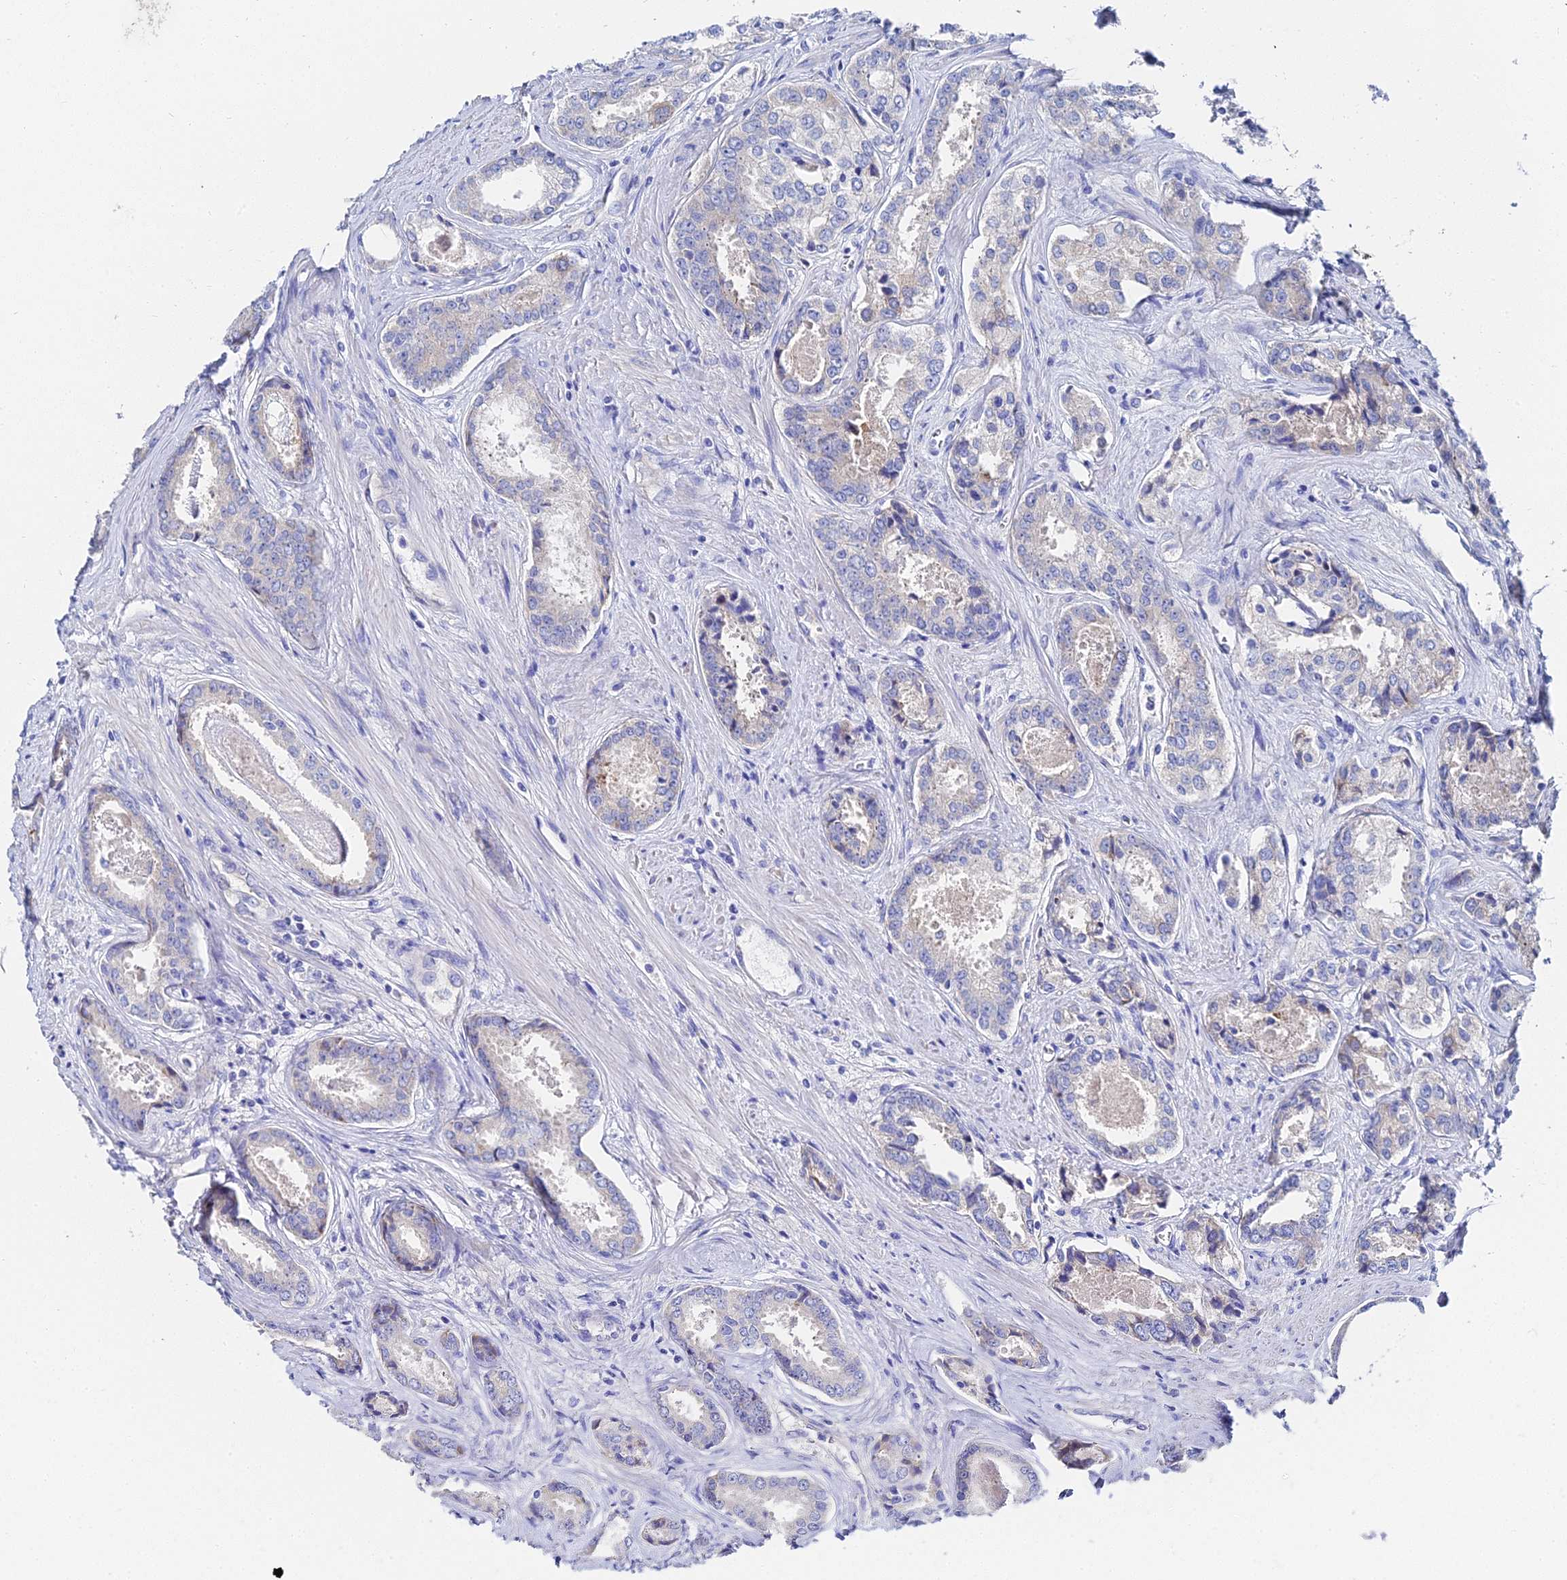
{"staining": {"intensity": "negative", "quantity": "none", "location": "none"}, "tissue": "prostate cancer", "cell_type": "Tumor cells", "image_type": "cancer", "snomed": [{"axis": "morphology", "description": "Adenocarcinoma, Low grade"}, {"axis": "topography", "description": "Prostate"}], "caption": "Adenocarcinoma (low-grade) (prostate) was stained to show a protein in brown. There is no significant staining in tumor cells.", "gene": "PTTG1", "patient": {"sex": "male", "age": 68}}